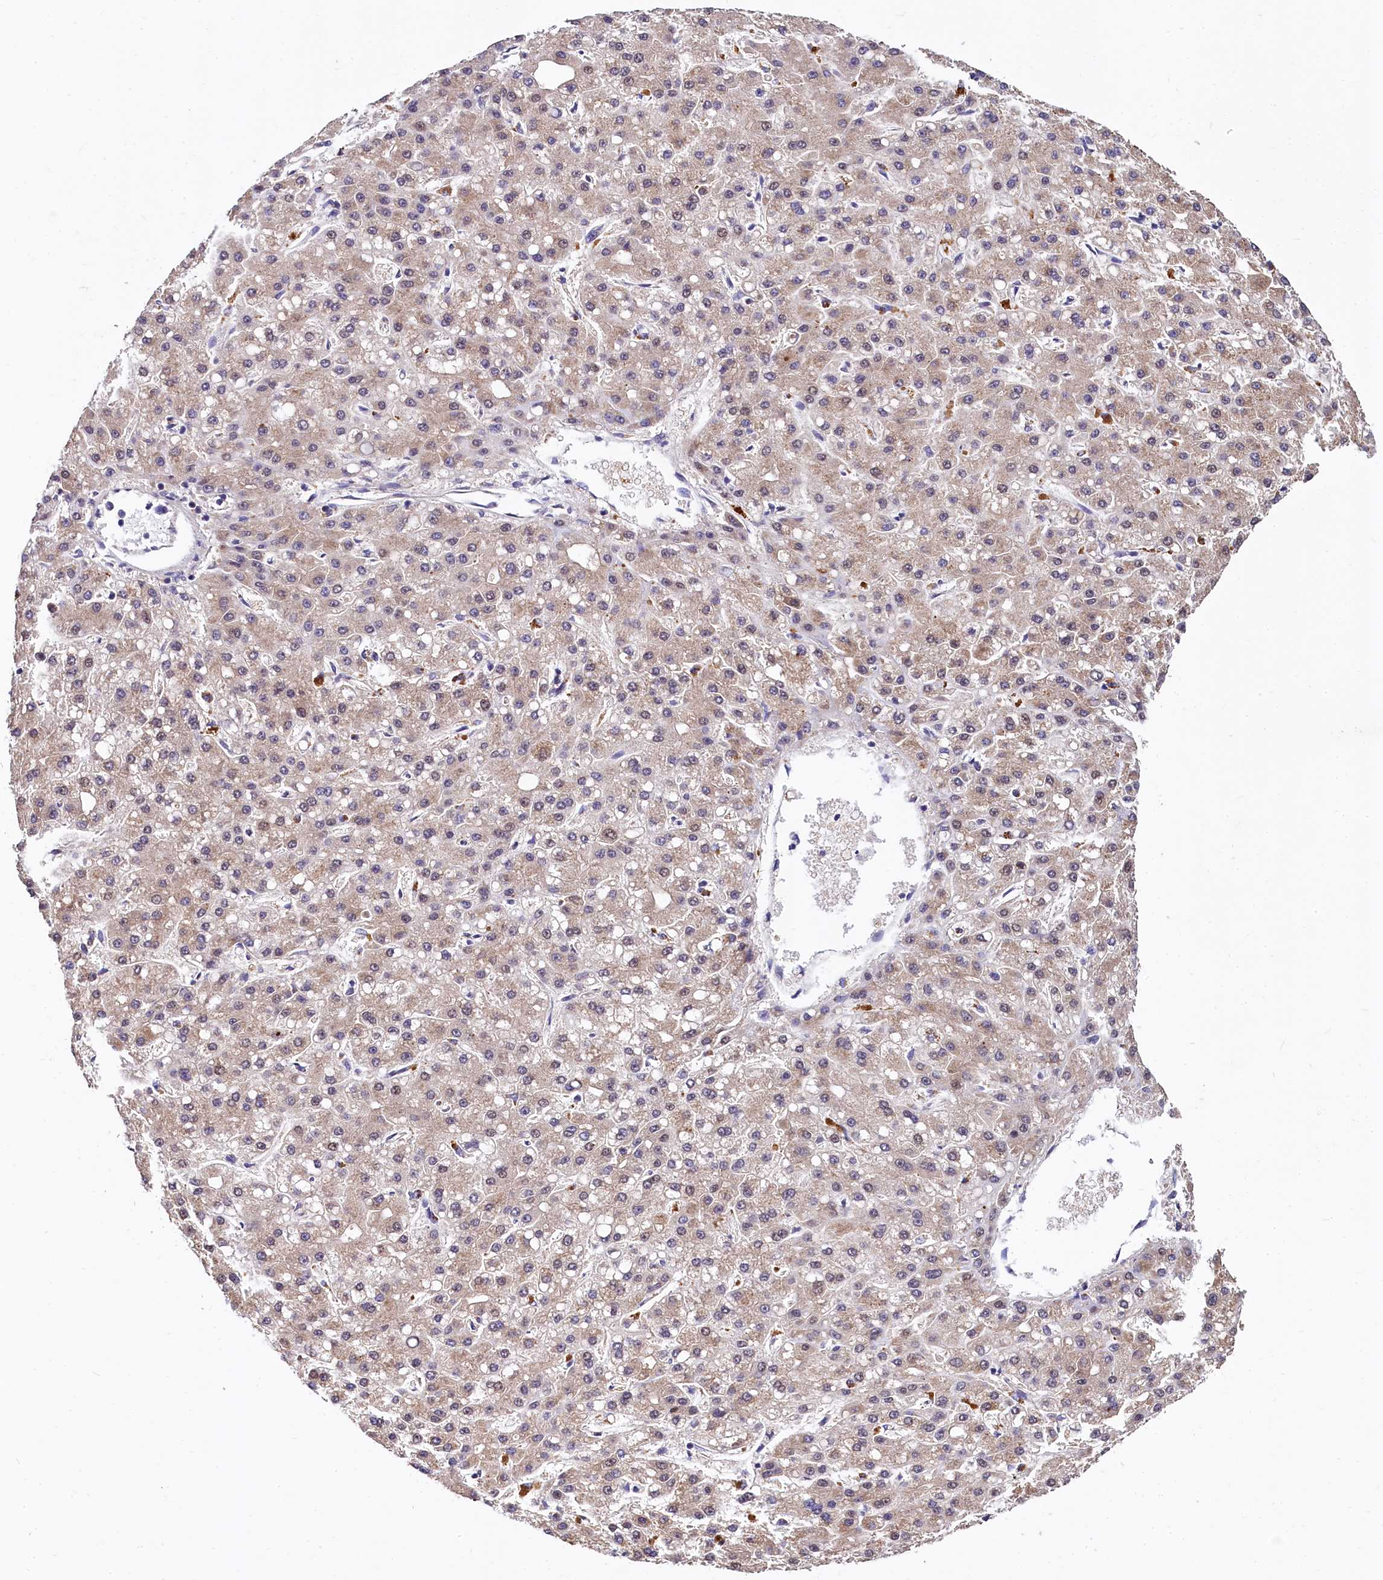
{"staining": {"intensity": "weak", "quantity": ">75%", "location": "cytoplasmic/membranous"}, "tissue": "liver cancer", "cell_type": "Tumor cells", "image_type": "cancer", "snomed": [{"axis": "morphology", "description": "Carcinoma, Hepatocellular, NOS"}, {"axis": "topography", "description": "Liver"}], "caption": "A brown stain highlights weak cytoplasmic/membranous expression of a protein in human liver cancer tumor cells.", "gene": "EPS8L2", "patient": {"sex": "male", "age": 67}}